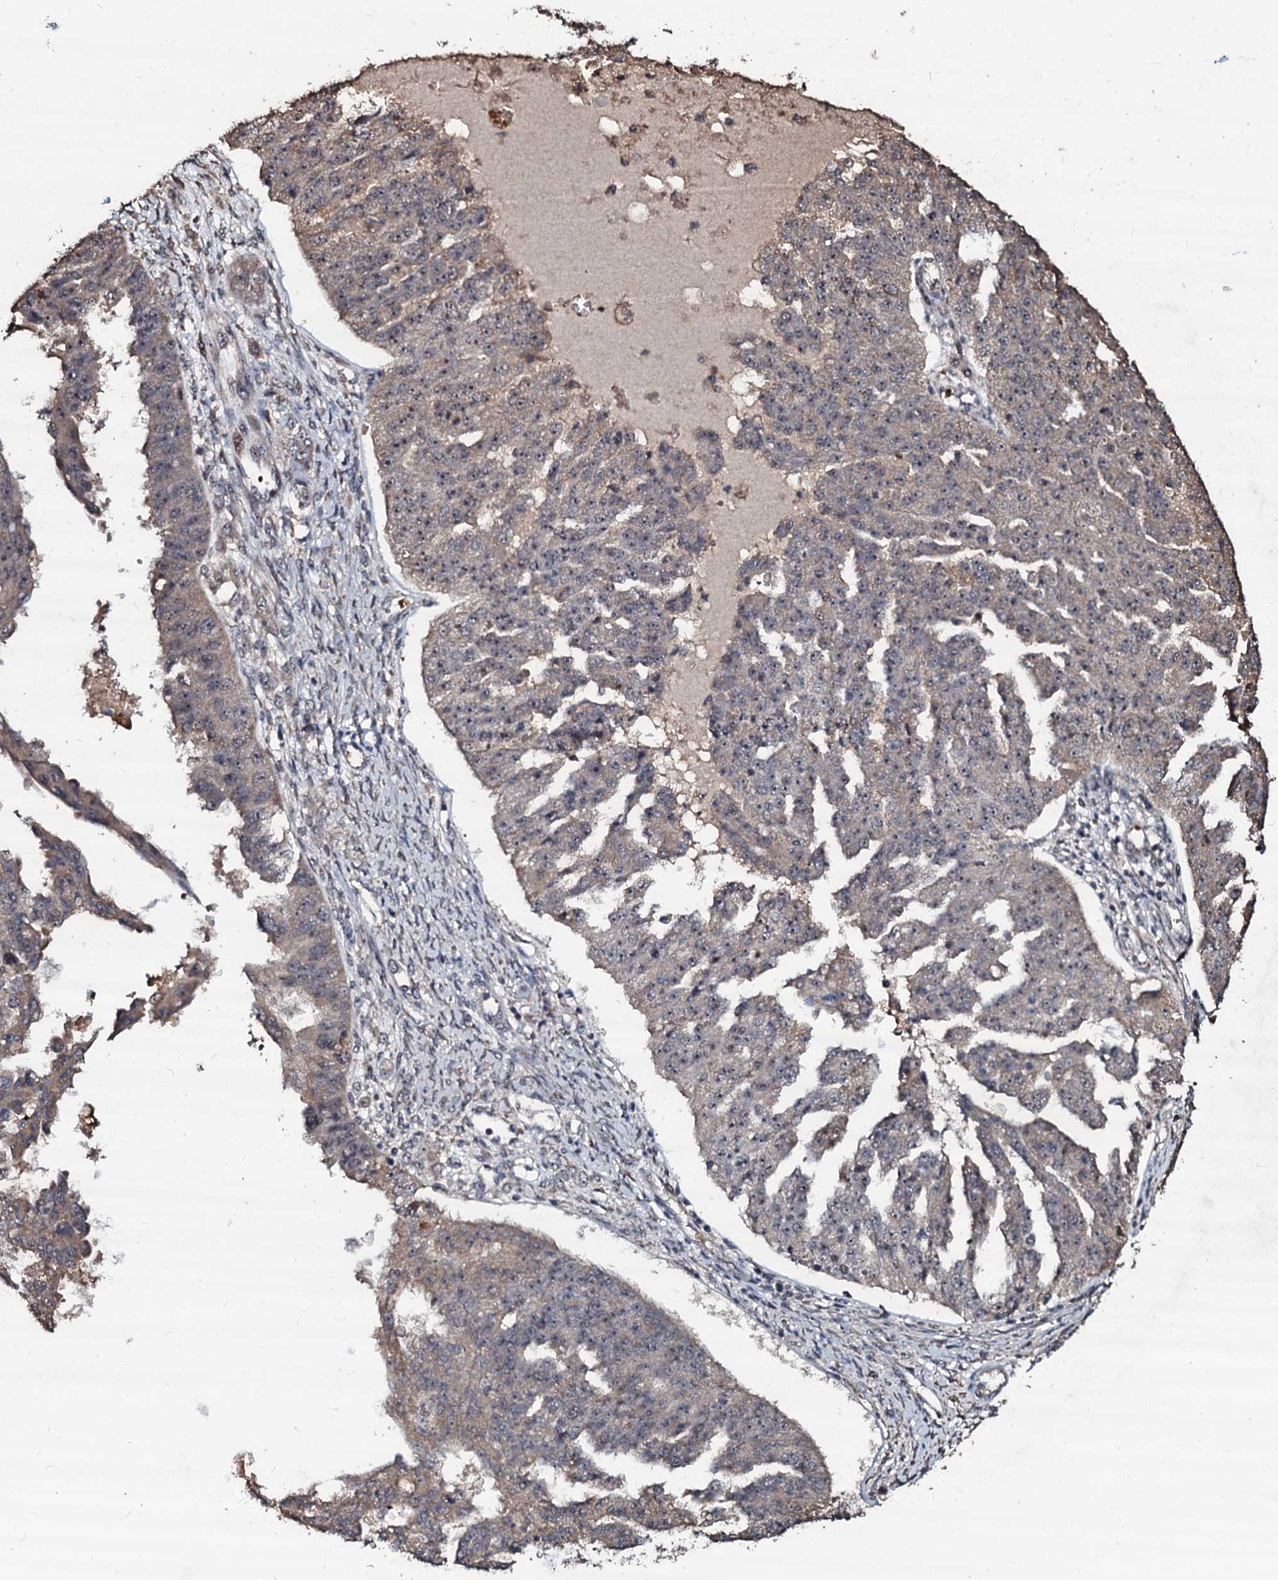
{"staining": {"intensity": "weak", "quantity": "25%-75%", "location": "cytoplasmic/membranous,nuclear"}, "tissue": "ovarian cancer", "cell_type": "Tumor cells", "image_type": "cancer", "snomed": [{"axis": "morphology", "description": "Cystadenocarcinoma, serous, NOS"}, {"axis": "topography", "description": "Ovary"}], "caption": "This is a micrograph of IHC staining of ovarian serous cystadenocarcinoma, which shows weak staining in the cytoplasmic/membranous and nuclear of tumor cells.", "gene": "SUPT7L", "patient": {"sex": "female", "age": 58}}